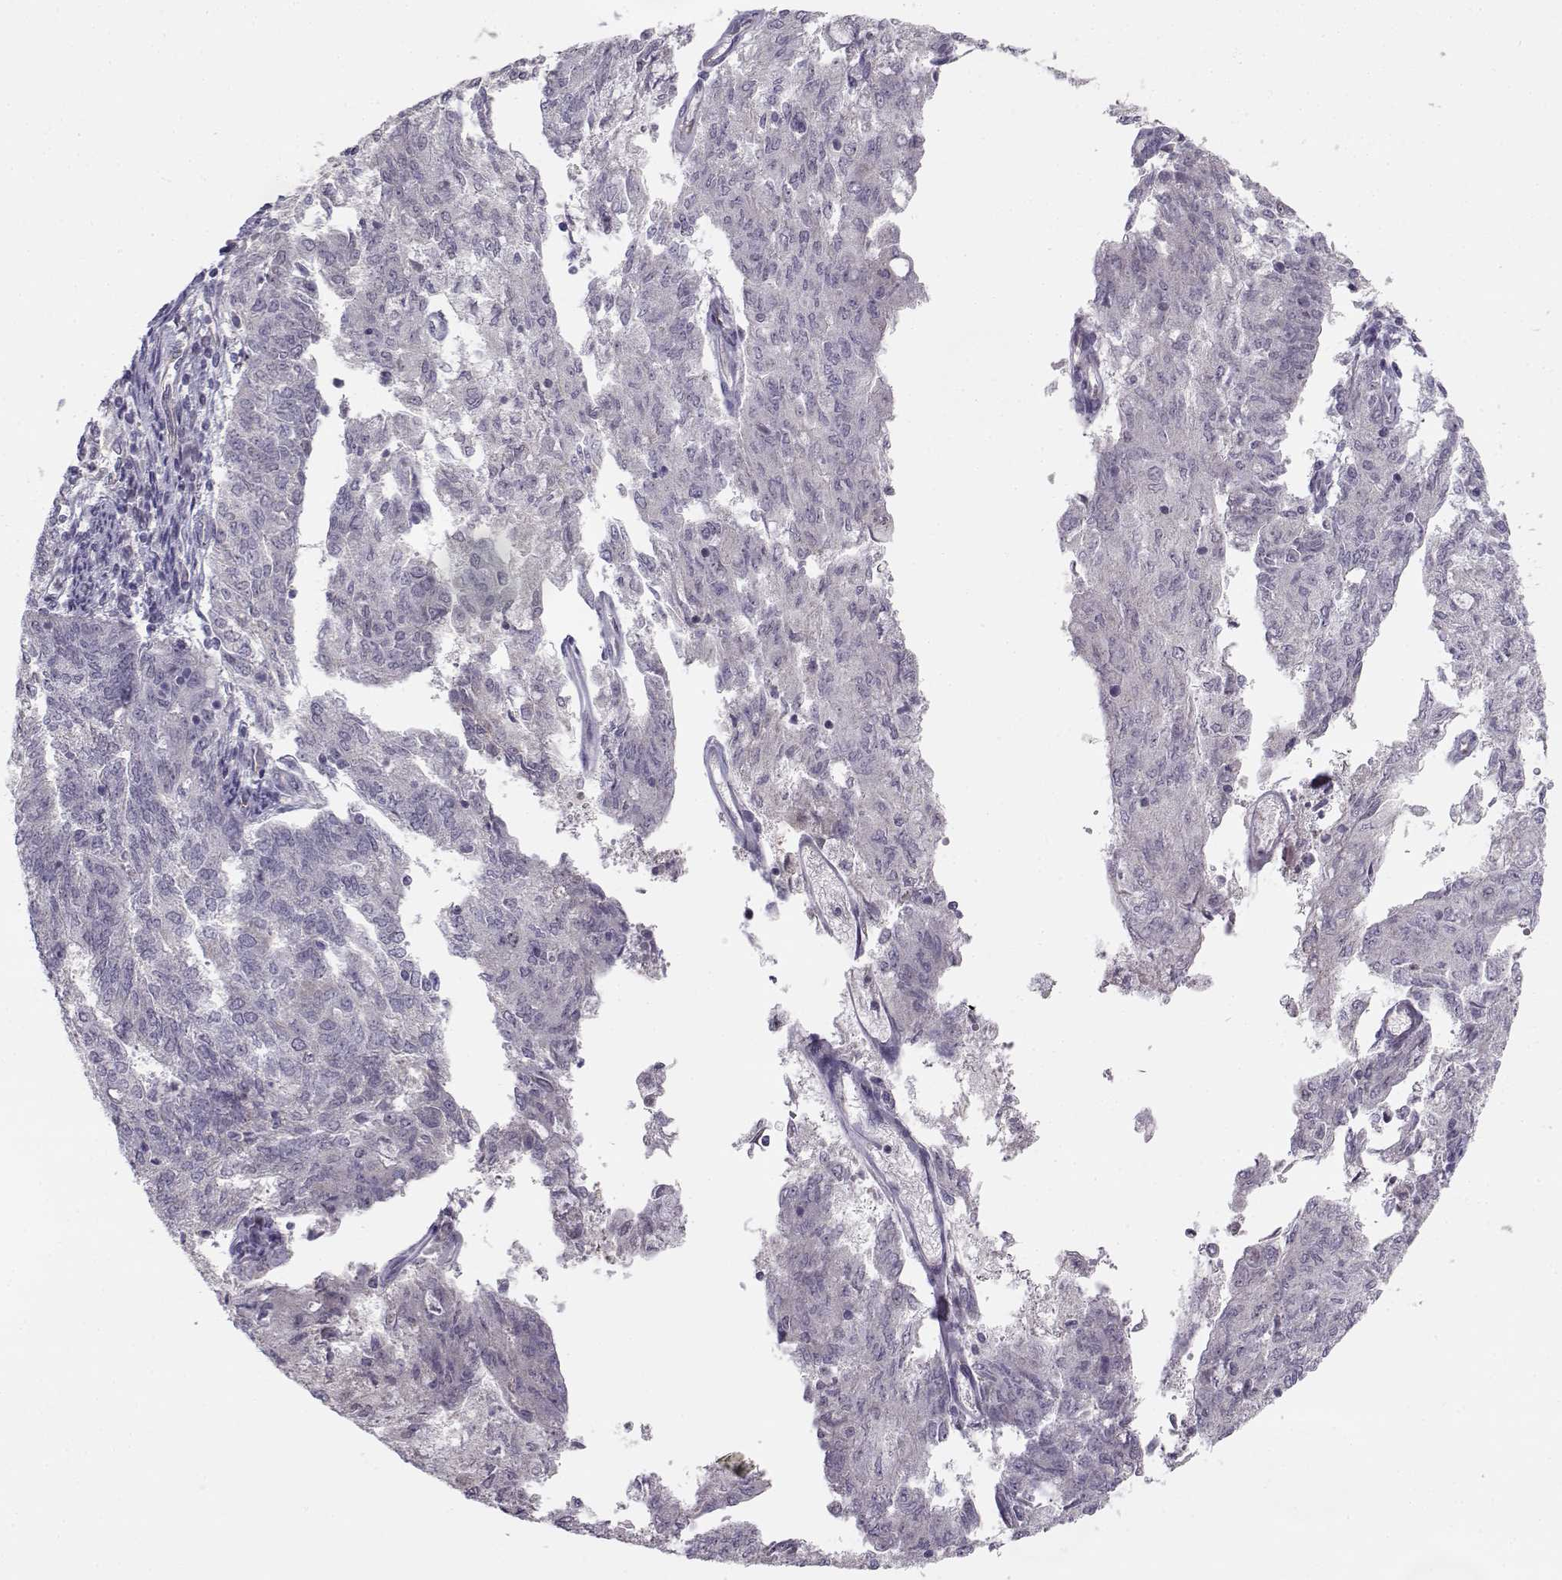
{"staining": {"intensity": "negative", "quantity": "none", "location": "none"}, "tissue": "endometrial cancer", "cell_type": "Tumor cells", "image_type": "cancer", "snomed": [{"axis": "morphology", "description": "Adenocarcinoma, NOS"}, {"axis": "topography", "description": "Endometrium"}], "caption": "Human adenocarcinoma (endometrial) stained for a protein using immunohistochemistry reveals no expression in tumor cells.", "gene": "DDX25", "patient": {"sex": "female", "age": 82}}